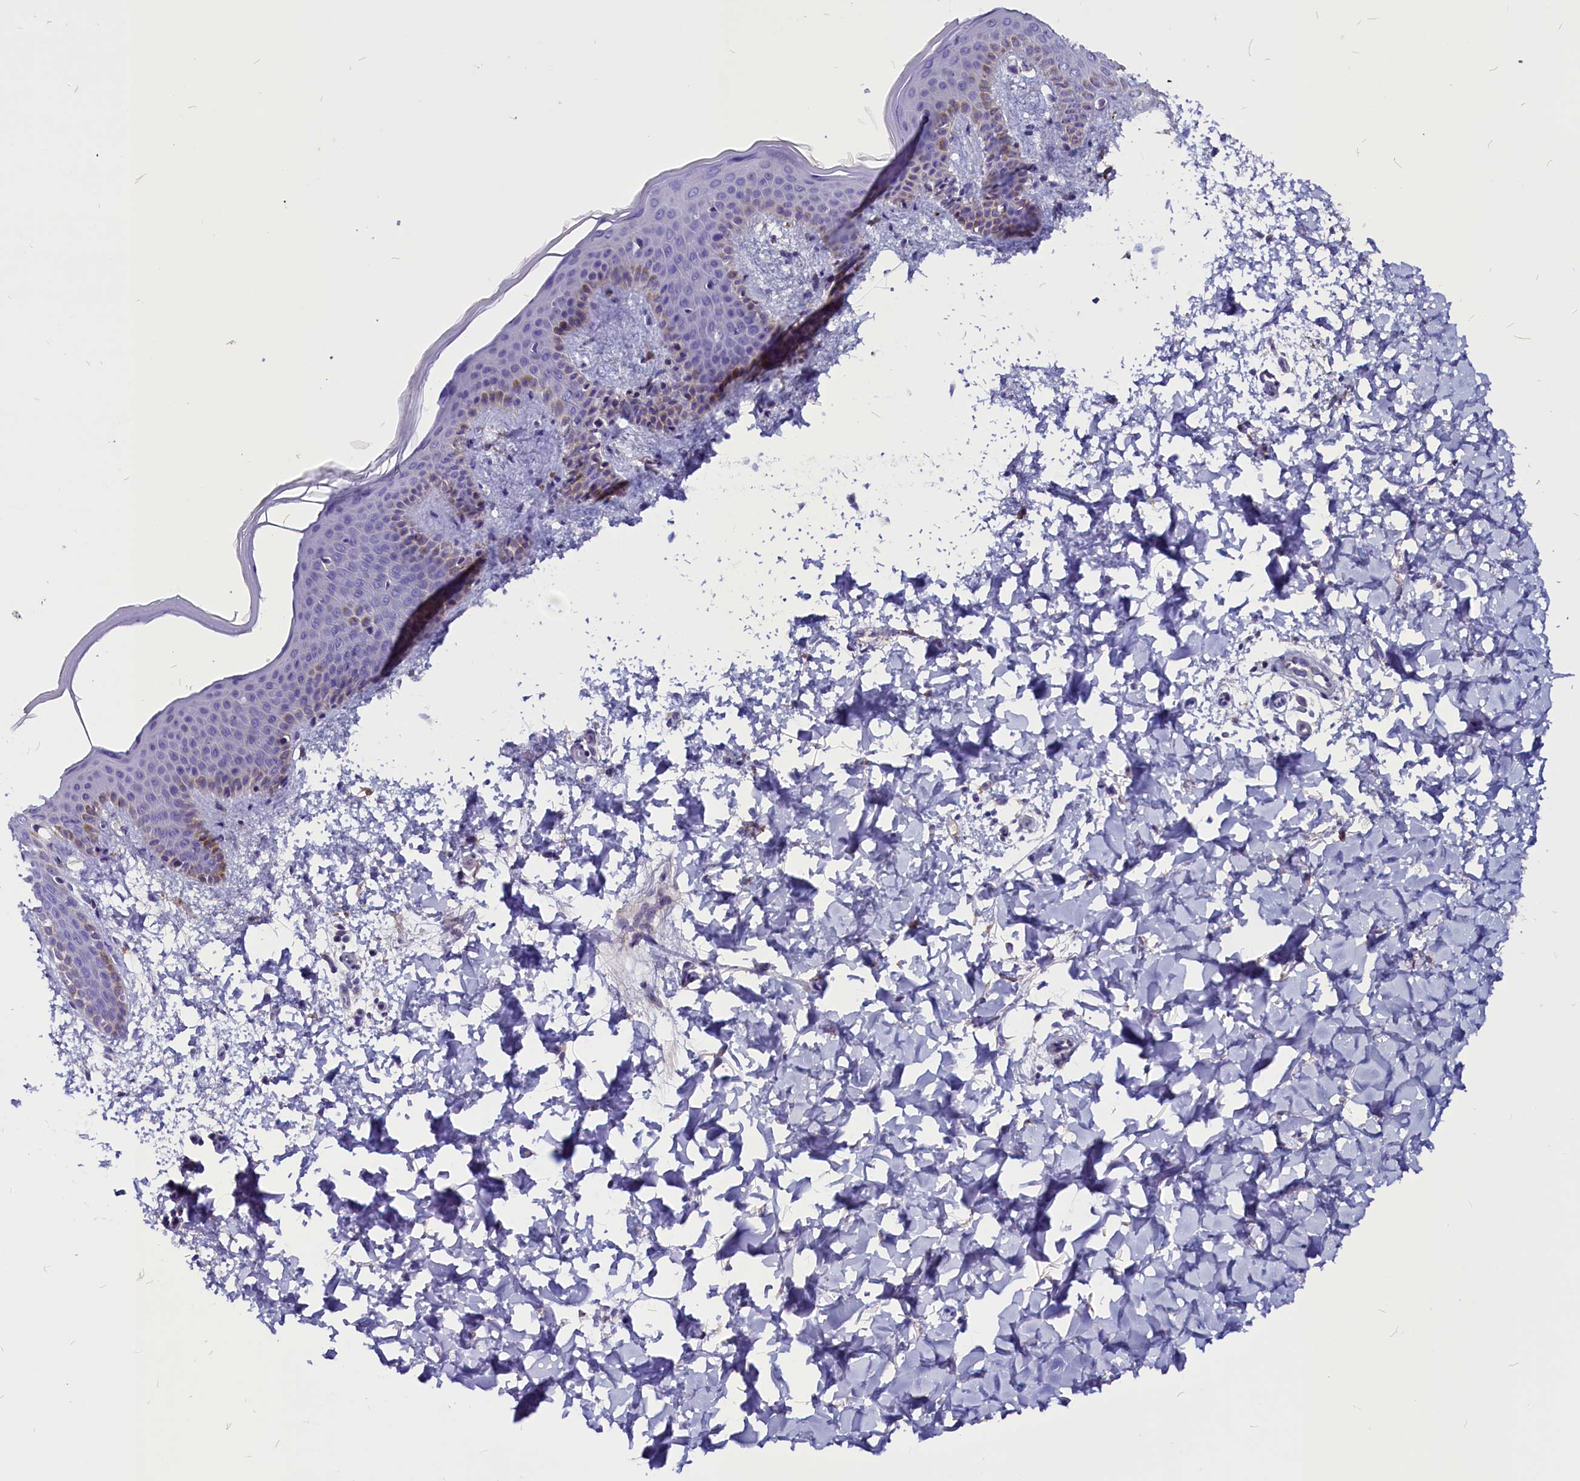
{"staining": {"intensity": "negative", "quantity": "none", "location": "none"}, "tissue": "skin", "cell_type": "Fibroblasts", "image_type": "normal", "snomed": [{"axis": "morphology", "description": "Normal tissue, NOS"}, {"axis": "topography", "description": "Skin"}], "caption": "Immunohistochemistry photomicrograph of benign skin: skin stained with DAB (3,3'-diaminobenzidine) shows no significant protein staining in fibroblasts.", "gene": "CCBE1", "patient": {"sex": "male", "age": 36}}